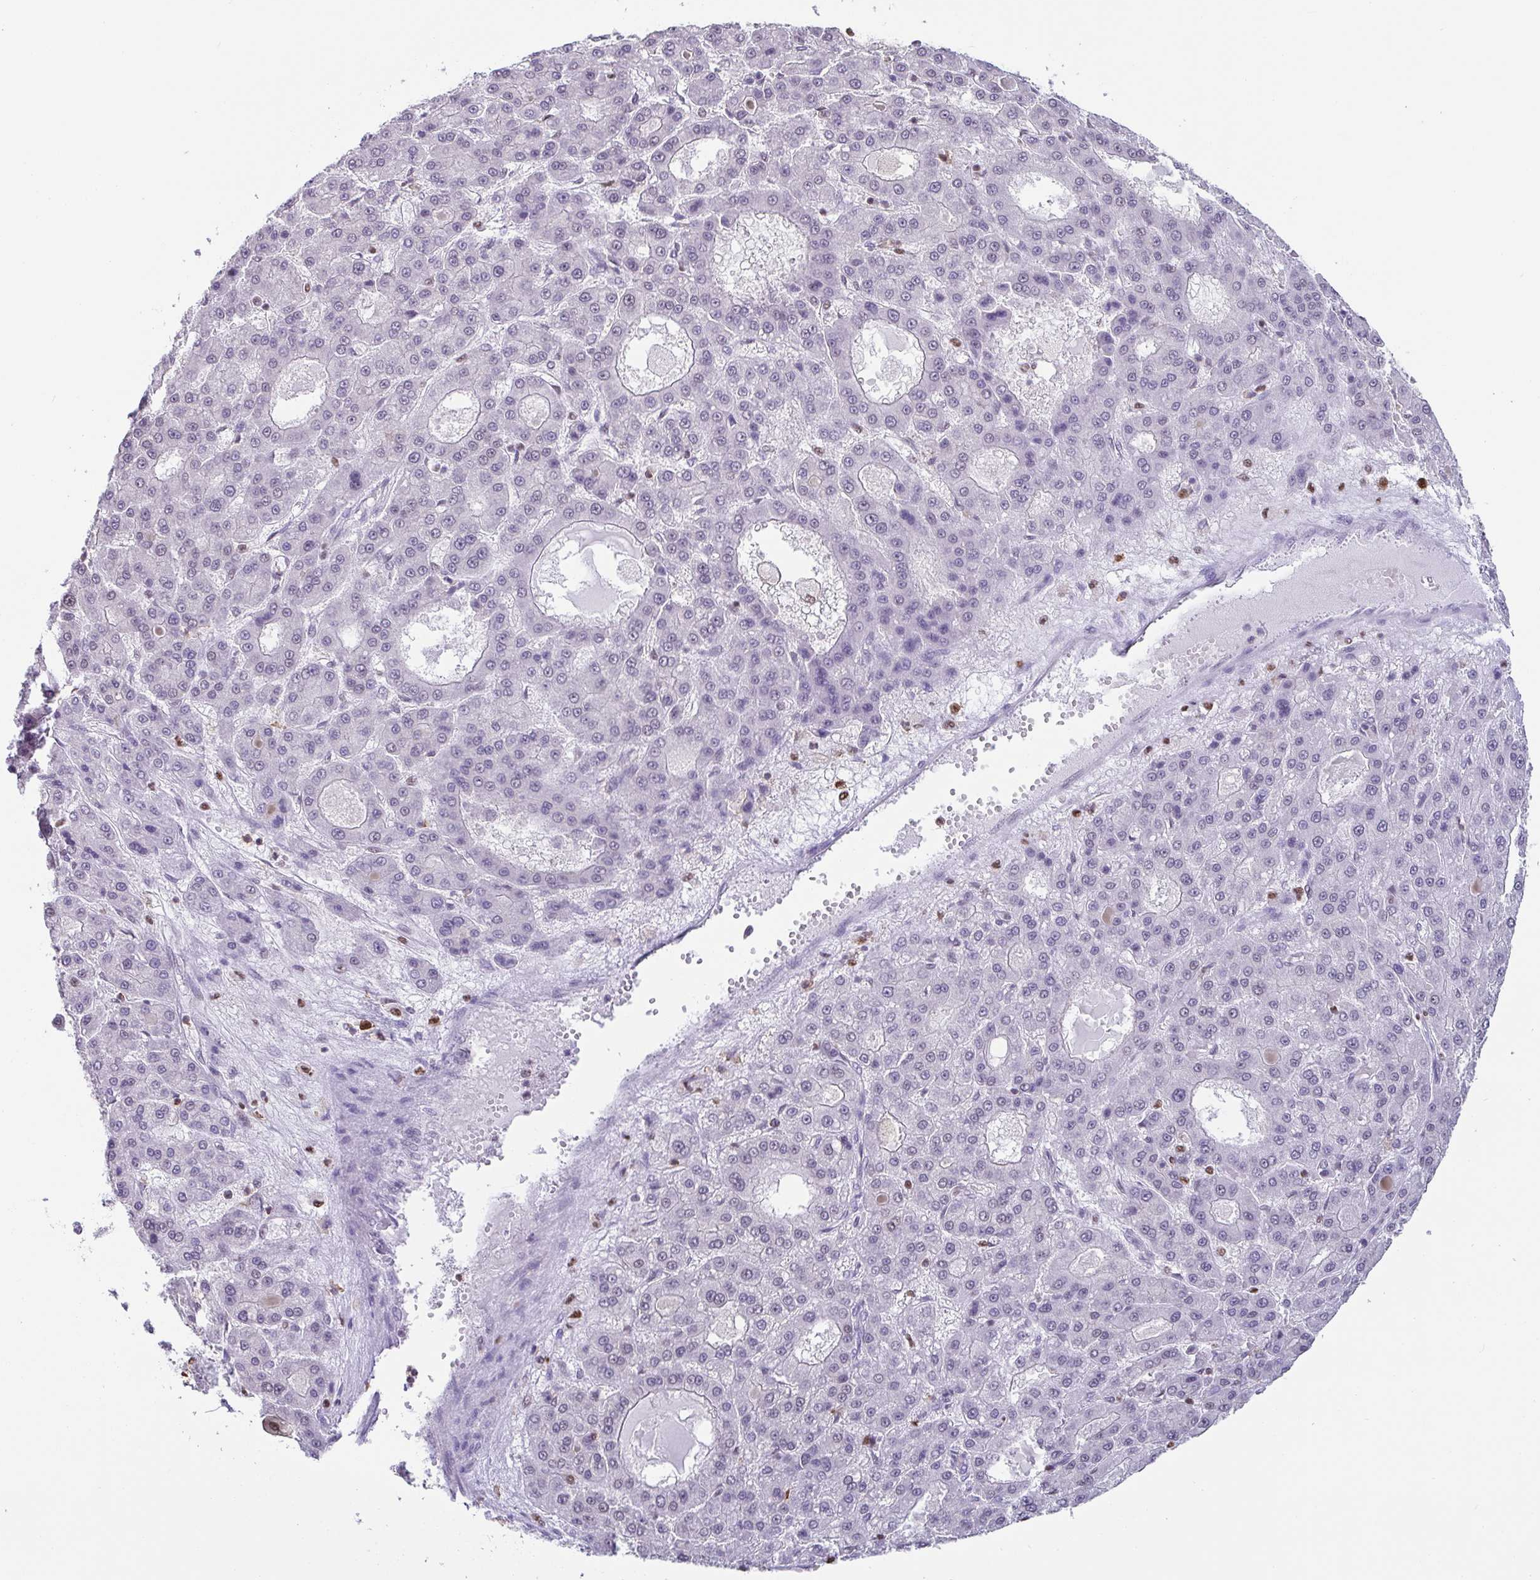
{"staining": {"intensity": "negative", "quantity": "none", "location": "none"}, "tissue": "liver cancer", "cell_type": "Tumor cells", "image_type": "cancer", "snomed": [{"axis": "morphology", "description": "Carcinoma, Hepatocellular, NOS"}, {"axis": "topography", "description": "Liver"}], "caption": "DAB (3,3'-diaminobenzidine) immunohistochemical staining of liver cancer (hepatocellular carcinoma) displays no significant staining in tumor cells. (Stains: DAB (3,3'-diaminobenzidine) IHC with hematoxylin counter stain, Microscopy: brightfield microscopy at high magnification).", "gene": "BTBD10", "patient": {"sex": "male", "age": 70}}